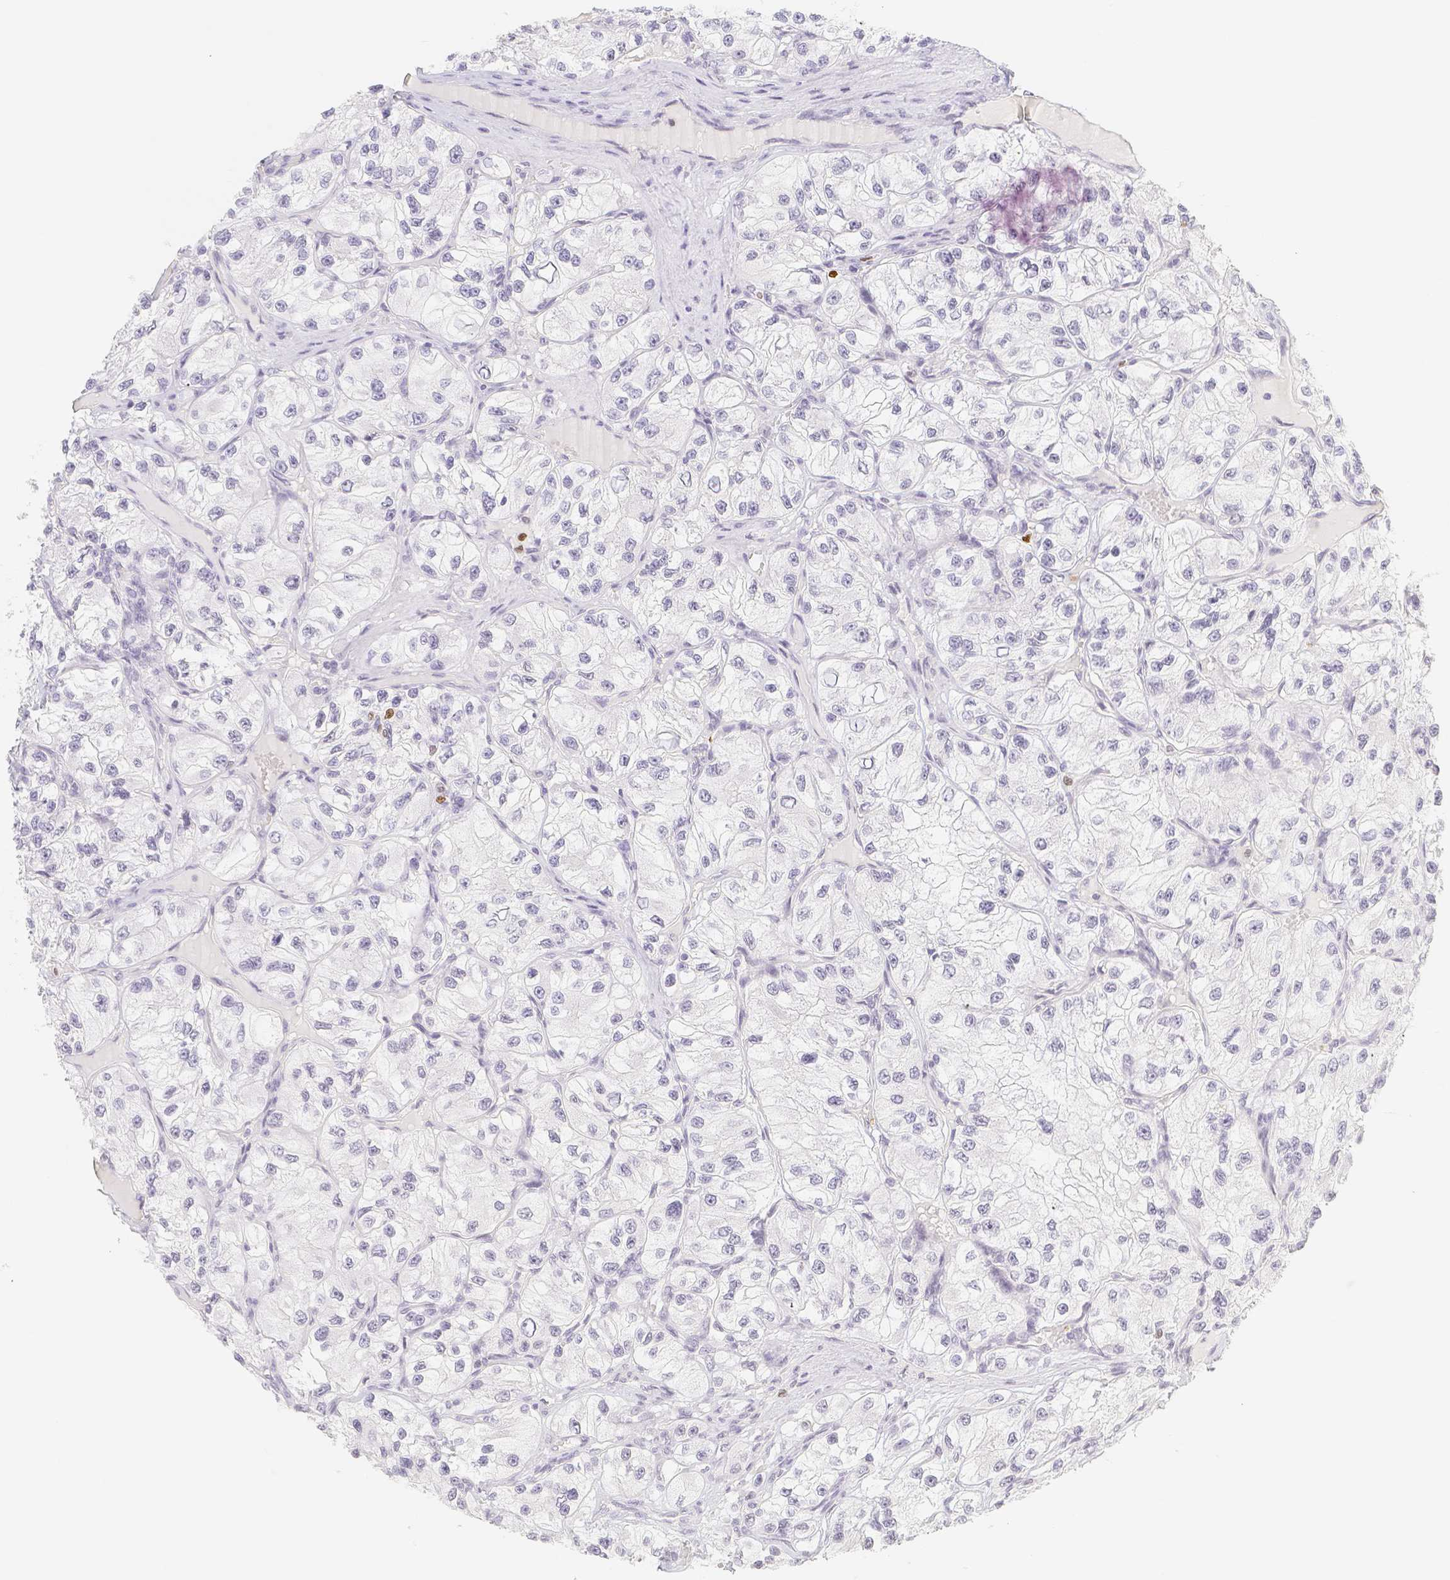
{"staining": {"intensity": "negative", "quantity": "none", "location": "none"}, "tissue": "renal cancer", "cell_type": "Tumor cells", "image_type": "cancer", "snomed": [{"axis": "morphology", "description": "Adenocarcinoma, NOS"}, {"axis": "topography", "description": "Kidney"}], "caption": "Protein analysis of adenocarcinoma (renal) reveals no significant positivity in tumor cells. Brightfield microscopy of IHC stained with DAB (3,3'-diaminobenzidine) (brown) and hematoxylin (blue), captured at high magnification.", "gene": "PADI4", "patient": {"sex": "female", "age": 57}}